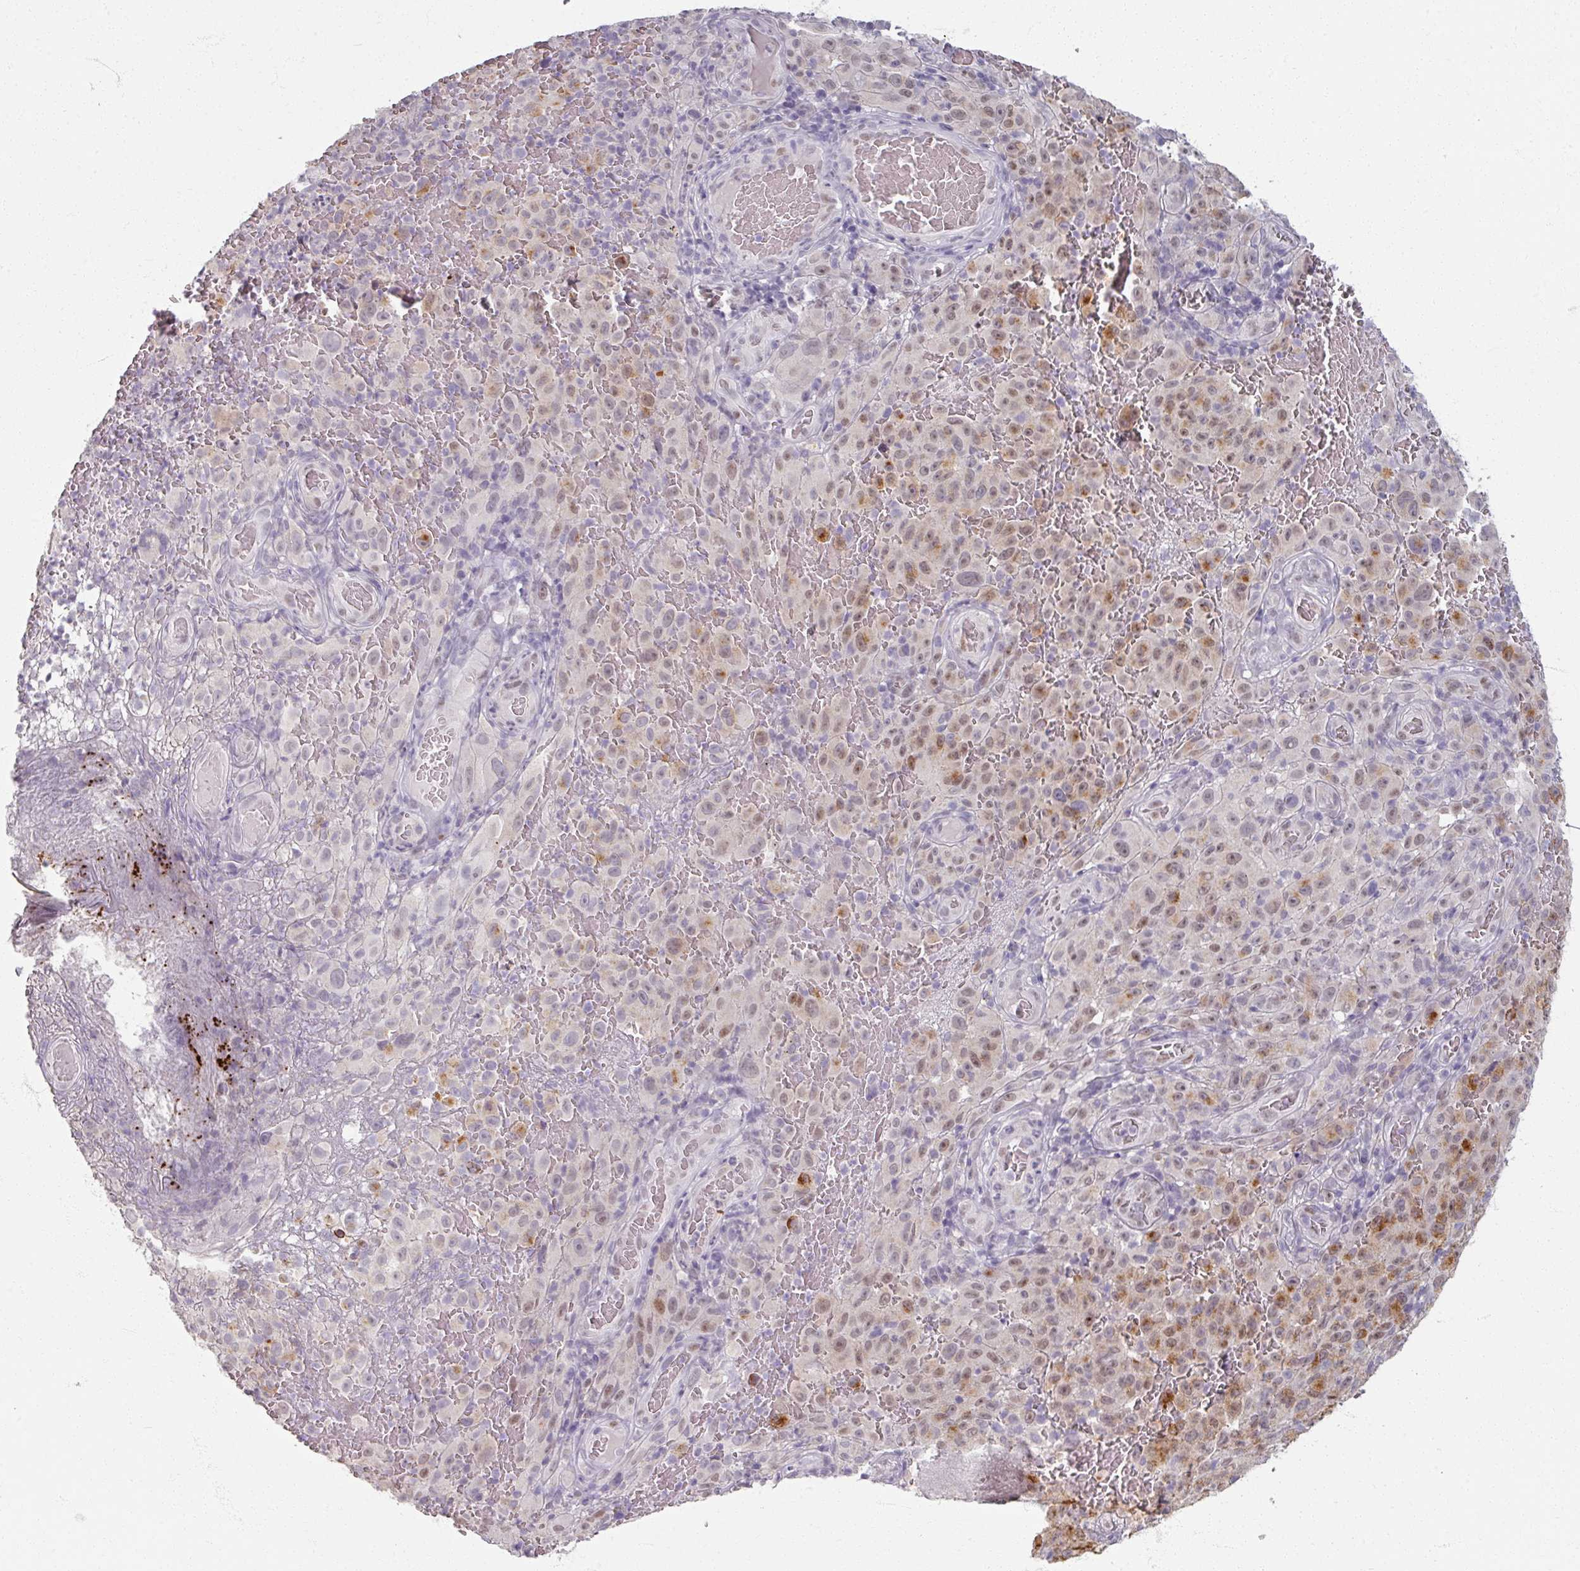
{"staining": {"intensity": "moderate", "quantity": "<25%", "location": "cytoplasmic/membranous"}, "tissue": "melanoma", "cell_type": "Tumor cells", "image_type": "cancer", "snomed": [{"axis": "morphology", "description": "Malignant melanoma, NOS"}, {"axis": "topography", "description": "Skin"}], "caption": "Melanoma stained for a protein (brown) reveals moderate cytoplasmic/membranous positive staining in about <25% of tumor cells.", "gene": "SOX11", "patient": {"sex": "female", "age": 82}}